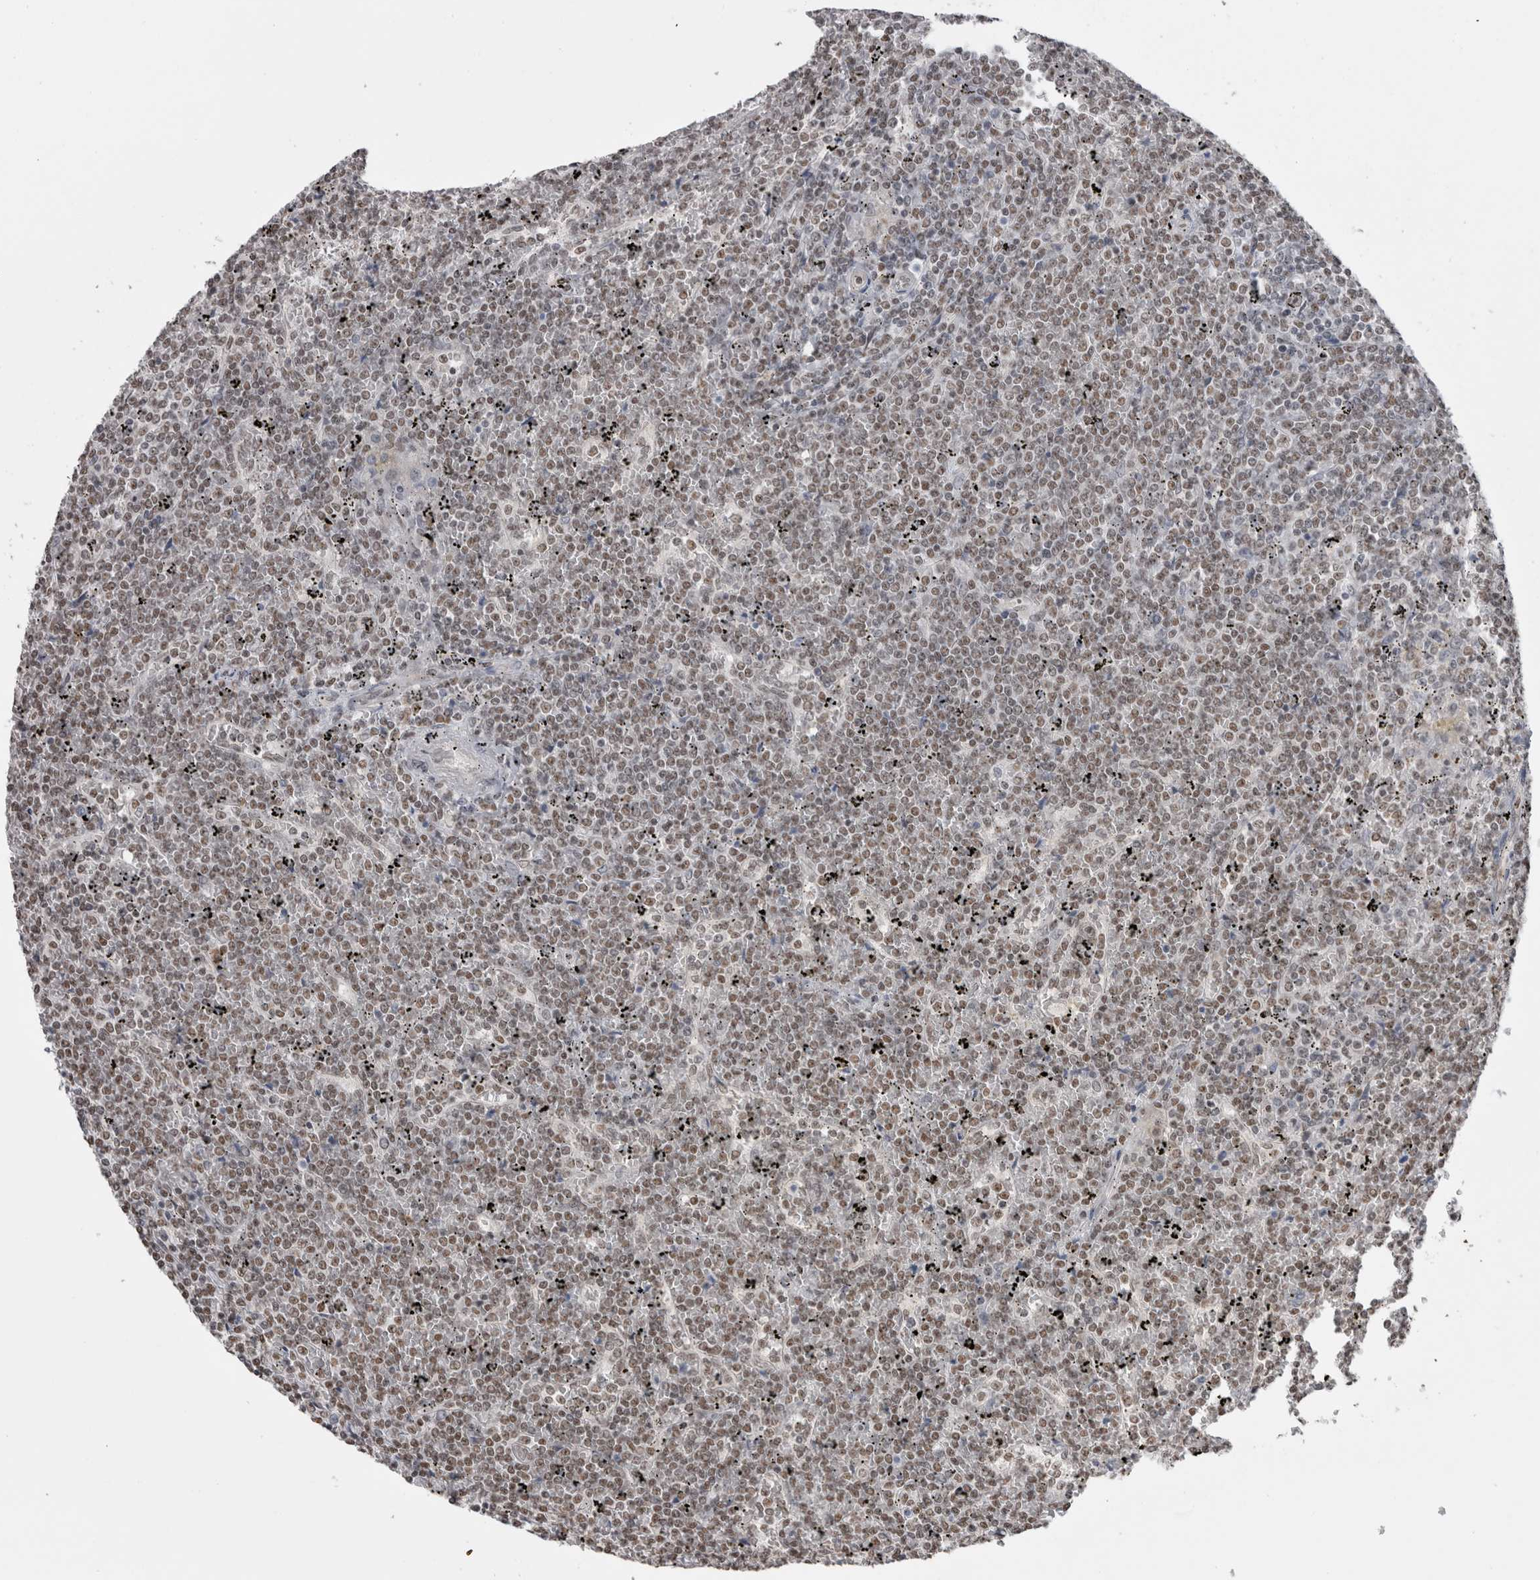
{"staining": {"intensity": "weak", "quantity": ">75%", "location": "nuclear"}, "tissue": "lymphoma", "cell_type": "Tumor cells", "image_type": "cancer", "snomed": [{"axis": "morphology", "description": "Malignant lymphoma, non-Hodgkin's type, Low grade"}, {"axis": "topography", "description": "Spleen"}], "caption": "Low-grade malignant lymphoma, non-Hodgkin's type stained with immunohistochemistry (IHC) demonstrates weak nuclear staining in about >75% of tumor cells.", "gene": "DAXX", "patient": {"sex": "female", "age": 19}}